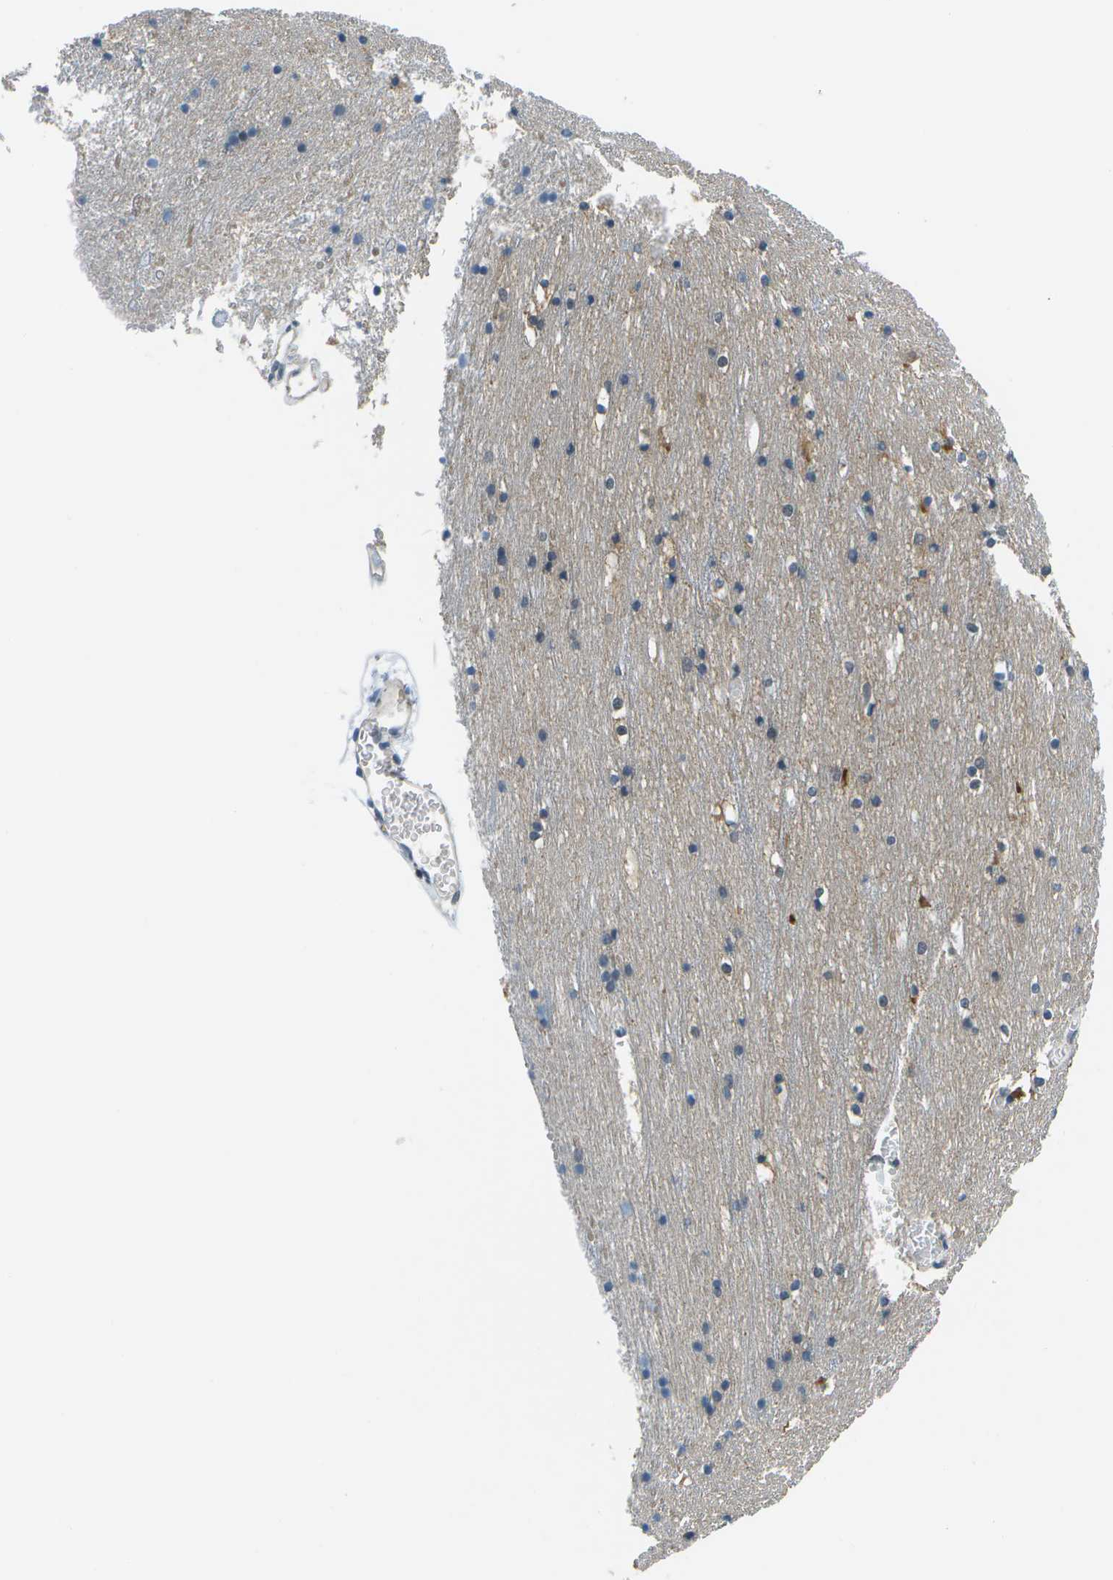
{"staining": {"intensity": "negative", "quantity": "none", "location": "none"}, "tissue": "cerebral cortex", "cell_type": "Endothelial cells", "image_type": "normal", "snomed": [{"axis": "morphology", "description": "Normal tissue, NOS"}, {"axis": "topography", "description": "Cerebral cortex"}], "caption": "Human cerebral cortex stained for a protein using IHC demonstrates no positivity in endothelial cells.", "gene": "ENPP5", "patient": {"sex": "male", "age": 45}}